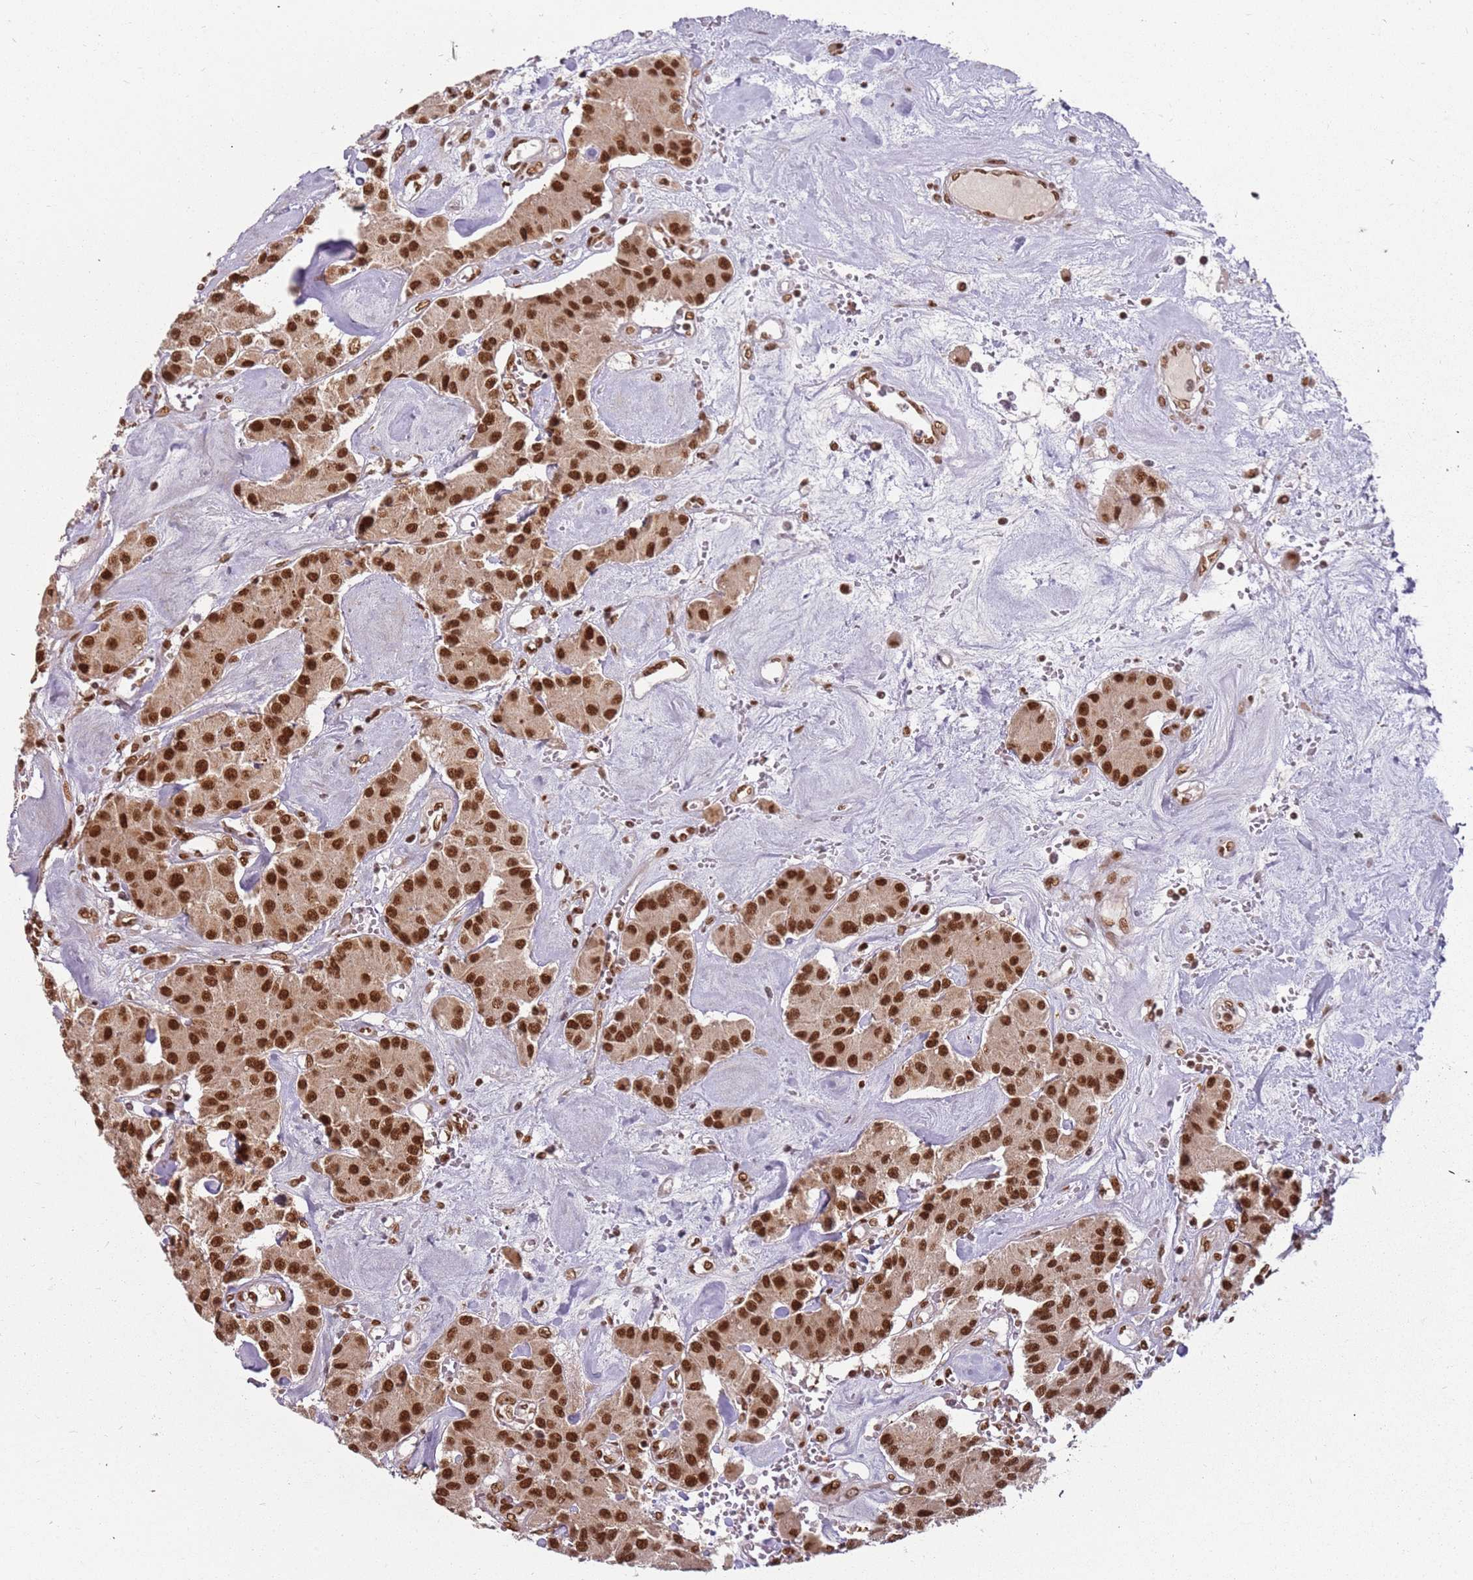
{"staining": {"intensity": "strong", "quantity": ">75%", "location": "nuclear"}, "tissue": "carcinoid", "cell_type": "Tumor cells", "image_type": "cancer", "snomed": [{"axis": "morphology", "description": "Carcinoid, malignant, NOS"}, {"axis": "topography", "description": "Pancreas"}], "caption": "DAB immunohistochemical staining of carcinoid exhibits strong nuclear protein staining in approximately >75% of tumor cells. (Stains: DAB in brown, nuclei in blue, Microscopy: brightfield microscopy at high magnification).", "gene": "TENT4A", "patient": {"sex": "male", "age": 41}}